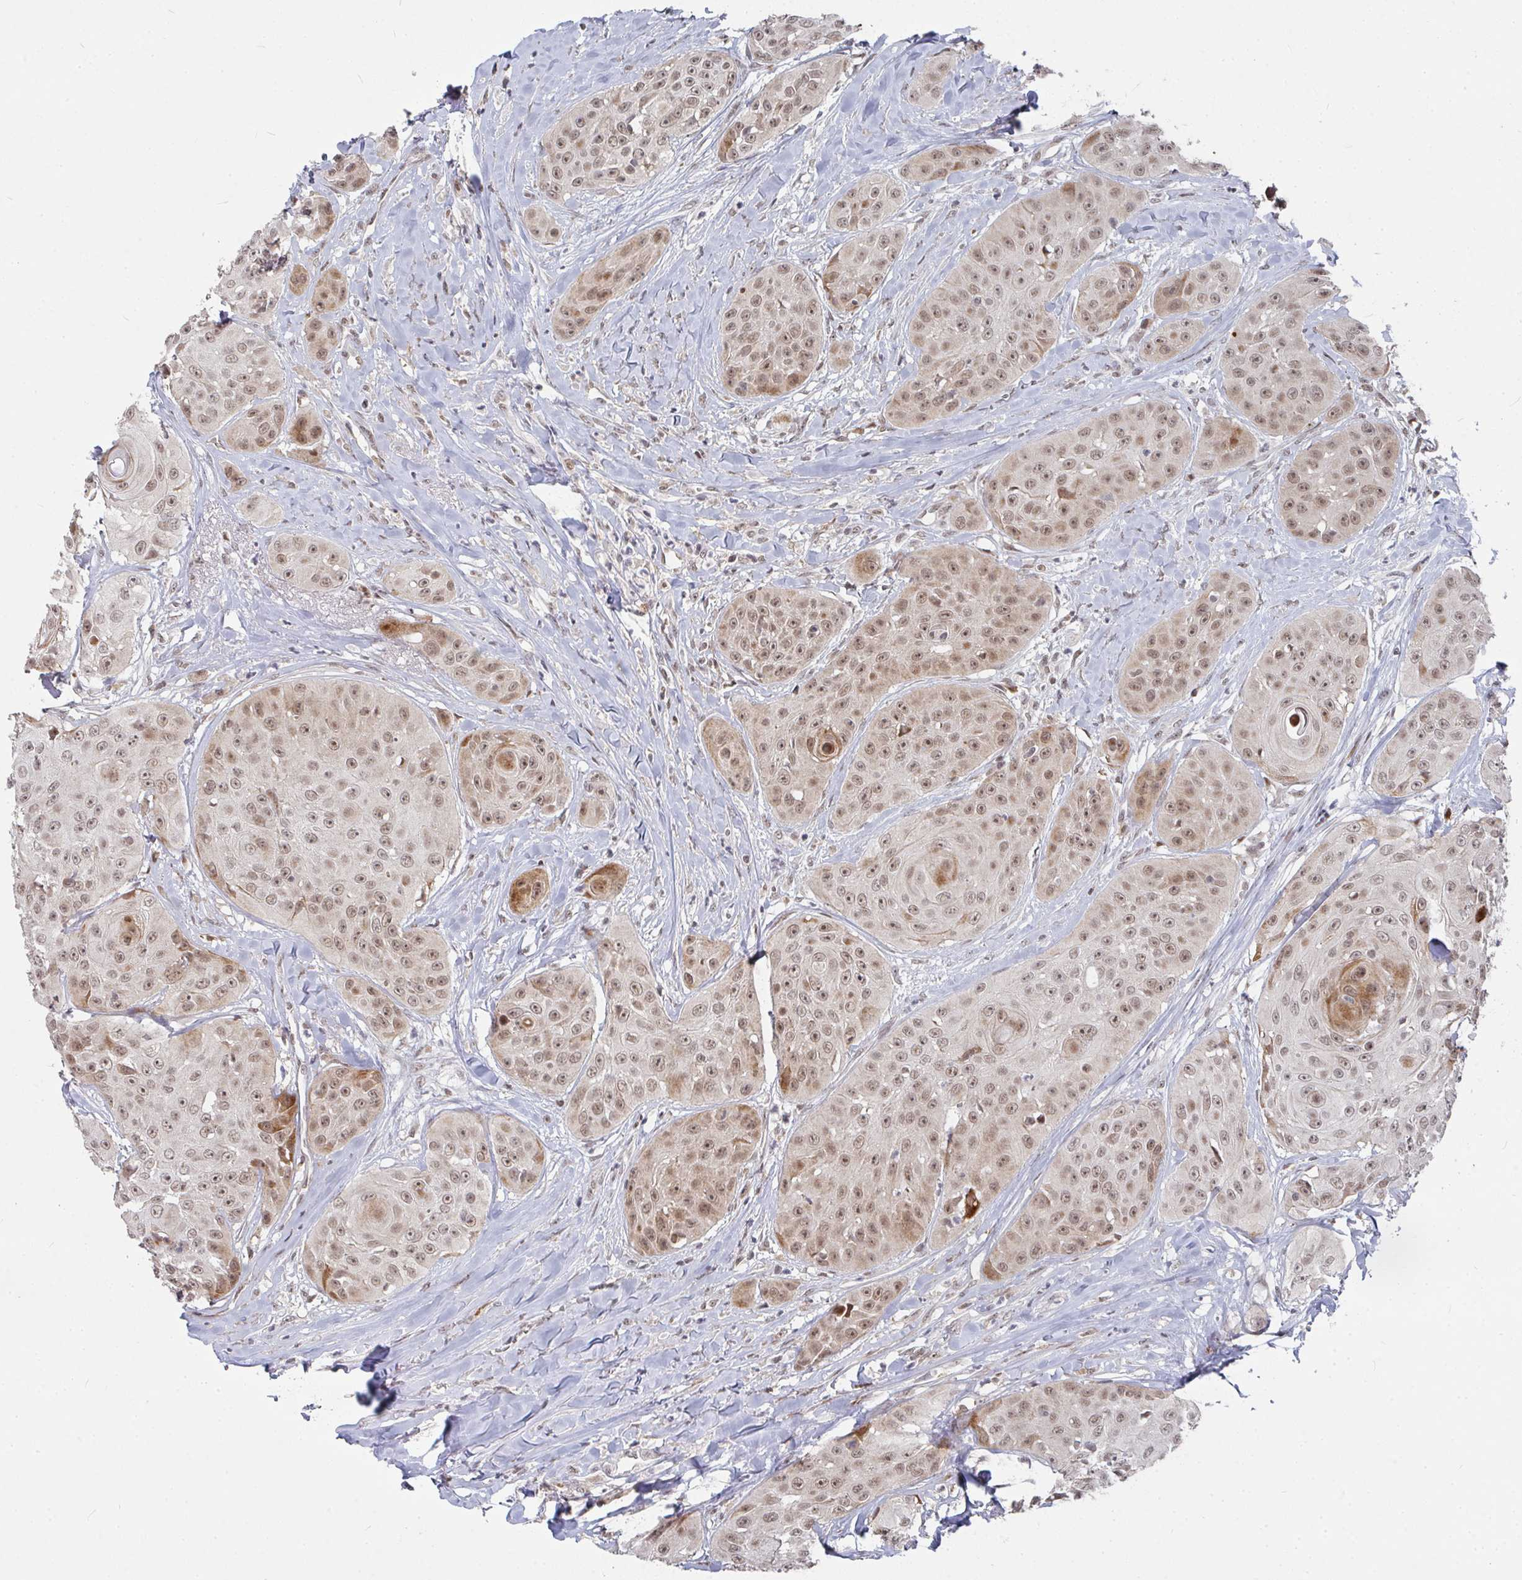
{"staining": {"intensity": "moderate", "quantity": ">75%", "location": "nuclear"}, "tissue": "head and neck cancer", "cell_type": "Tumor cells", "image_type": "cancer", "snomed": [{"axis": "morphology", "description": "Squamous cell carcinoma, NOS"}, {"axis": "topography", "description": "Head-Neck"}], "caption": "Moderate nuclear protein positivity is seen in about >75% of tumor cells in head and neck cancer (squamous cell carcinoma). The staining was performed using DAB (3,3'-diaminobenzidine), with brown indicating positive protein expression. Nuclei are stained blue with hematoxylin.", "gene": "RBBP5", "patient": {"sex": "male", "age": 83}}